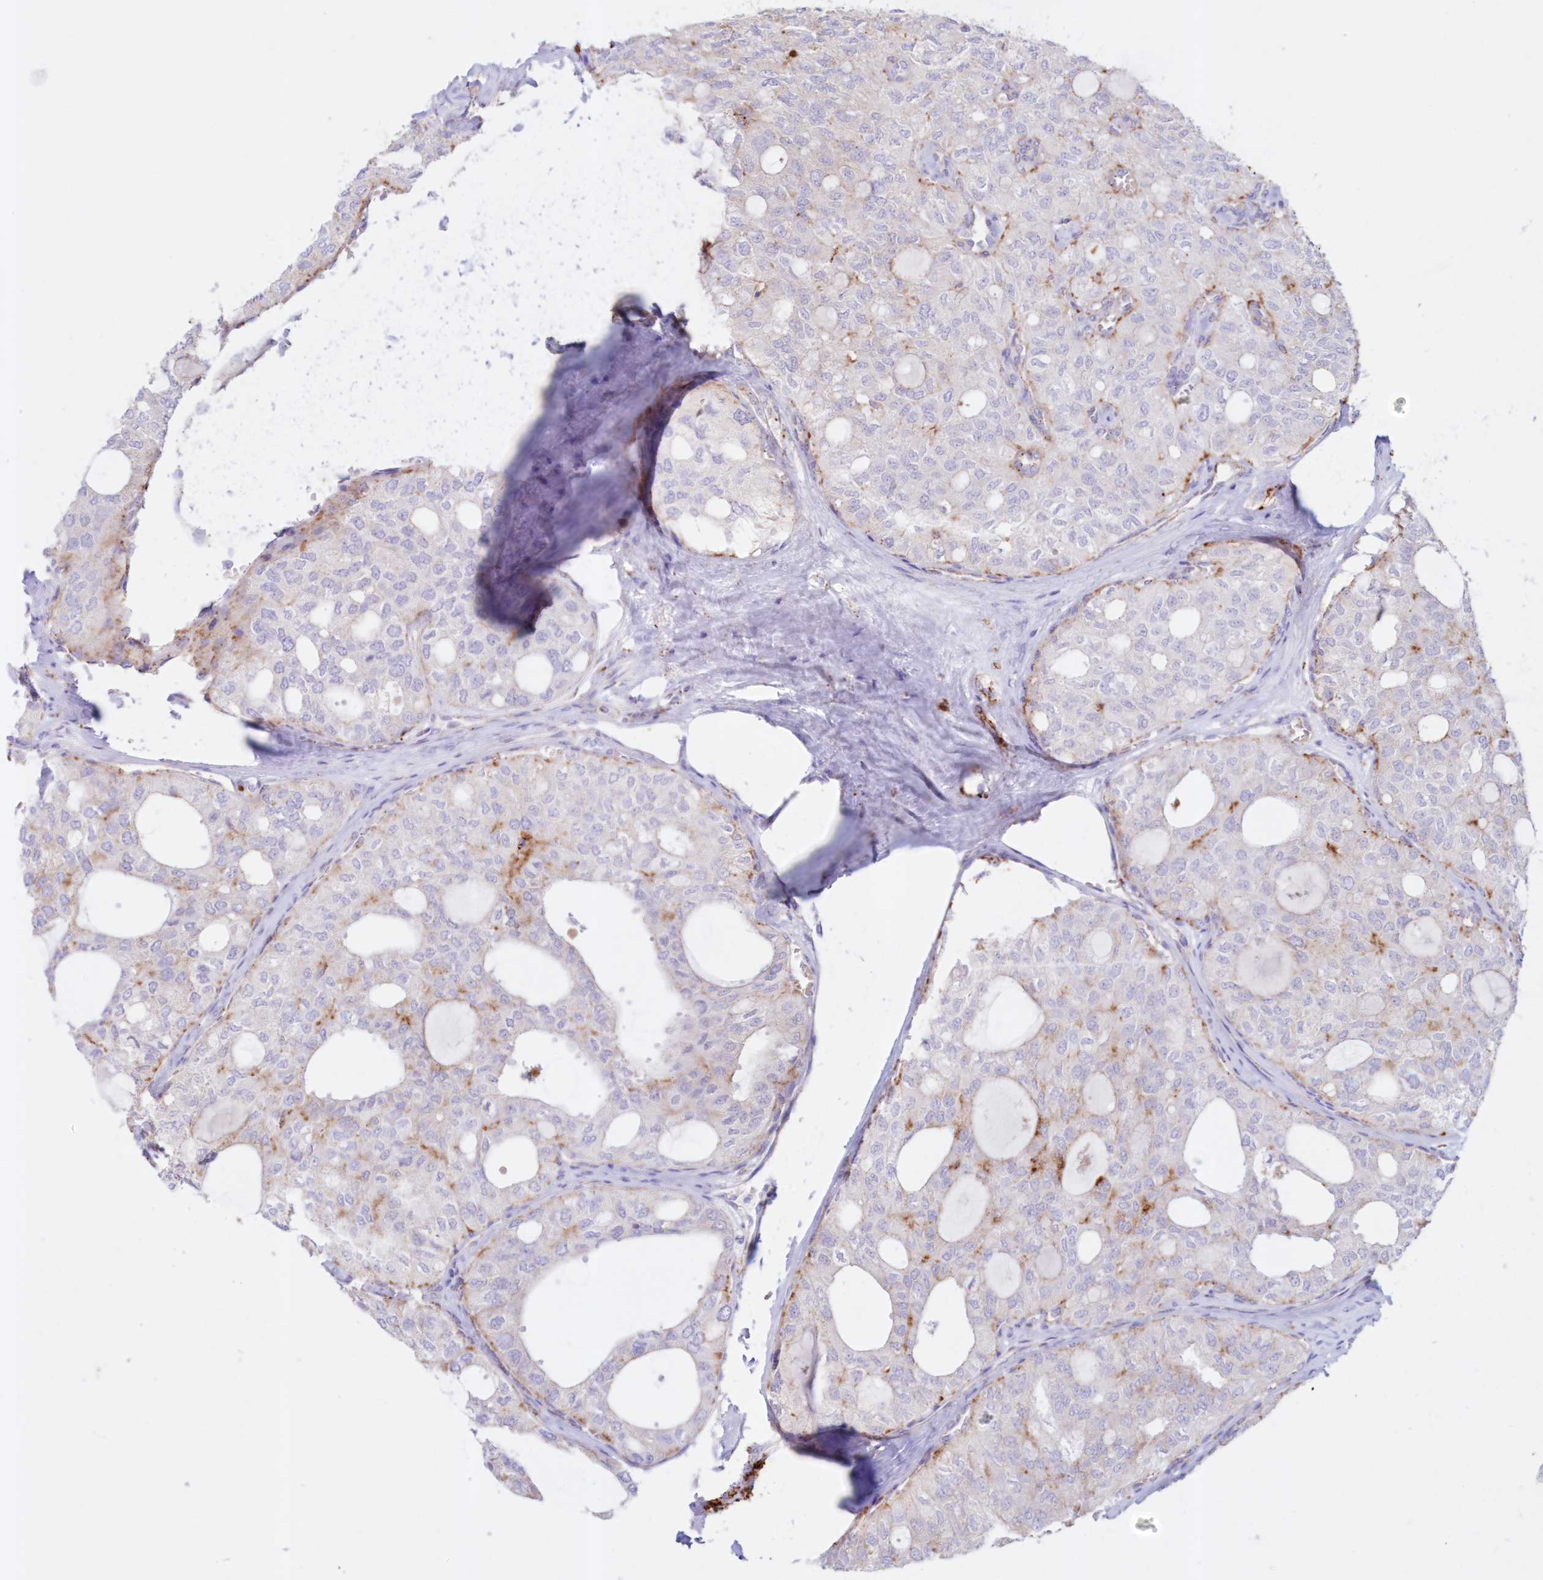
{"staining": {"intensity": "weak", "quantity": "<25%", "location": "cytoplasmic/membranous"}, "tissue": "thyroid cancer", "cell_type": "Tumor cells", "image_type": "cancer", "snomed": [{"axis": "morphology", "description": "Follicular adenoma carcinoma, NOS"}, {"axis": "topography", "description": "Thyroid gland"}], "caption": "Thyroid cancer (follicular adenoma carcinoma) was stained to show a protein in brown. There is no significant positivity in tumor cells. (Brightfield microscopy of DAB IHC at high magnification).", "gene": "TPP1", "patient": {"sex": "male", "age": 75}}